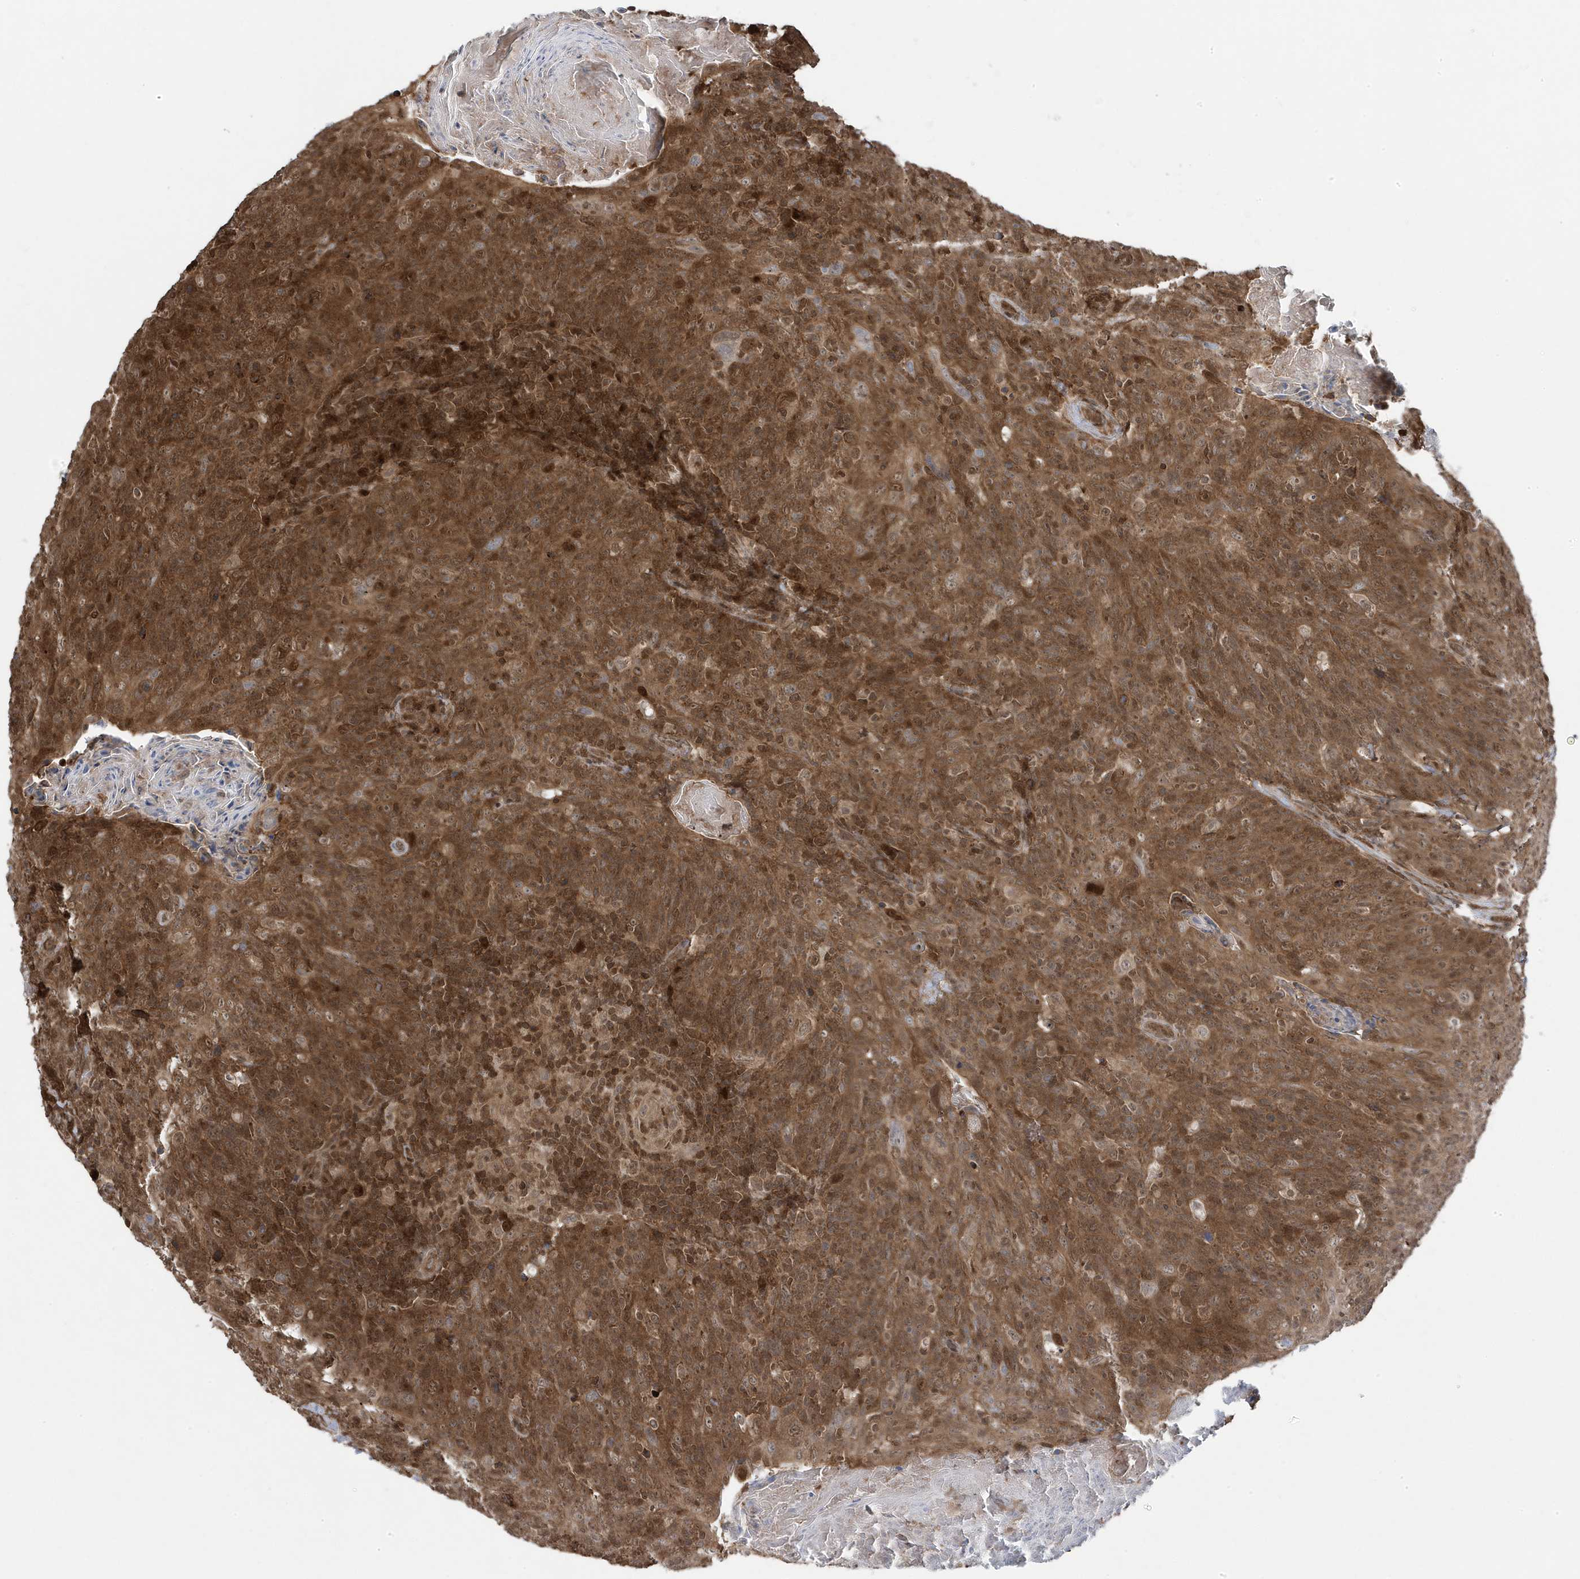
{"staining": {"intensity": "strong", "quantity": ">75%", "location": "cytoplasmic/membranous,nuclear"}, "tissue": "head and neck cancer", "cell_type": "Tumor cells", "image_type": "cancer", "snomed": [{"axis": "morphology", "description": "Squamous cell carcinoma, NOS"}, {"axis": "morphology", "description": "Squamous cell carcinoma, metastatic, NOS"}, {"axis": "topography", "description": "Lymph node"}, {"axis": "topography", "description": "Head-Neck"}], "caption": "Immunohistochemical staining of head and neck metastatic squamous cell carcinoma demonstrates high levels of strong cytoplasmic/membranous and nuclear positivity in about >75% of tumor cells.", "gene": "MAPK1IP1L", "patient": {"sex": "male", "age": 62}}